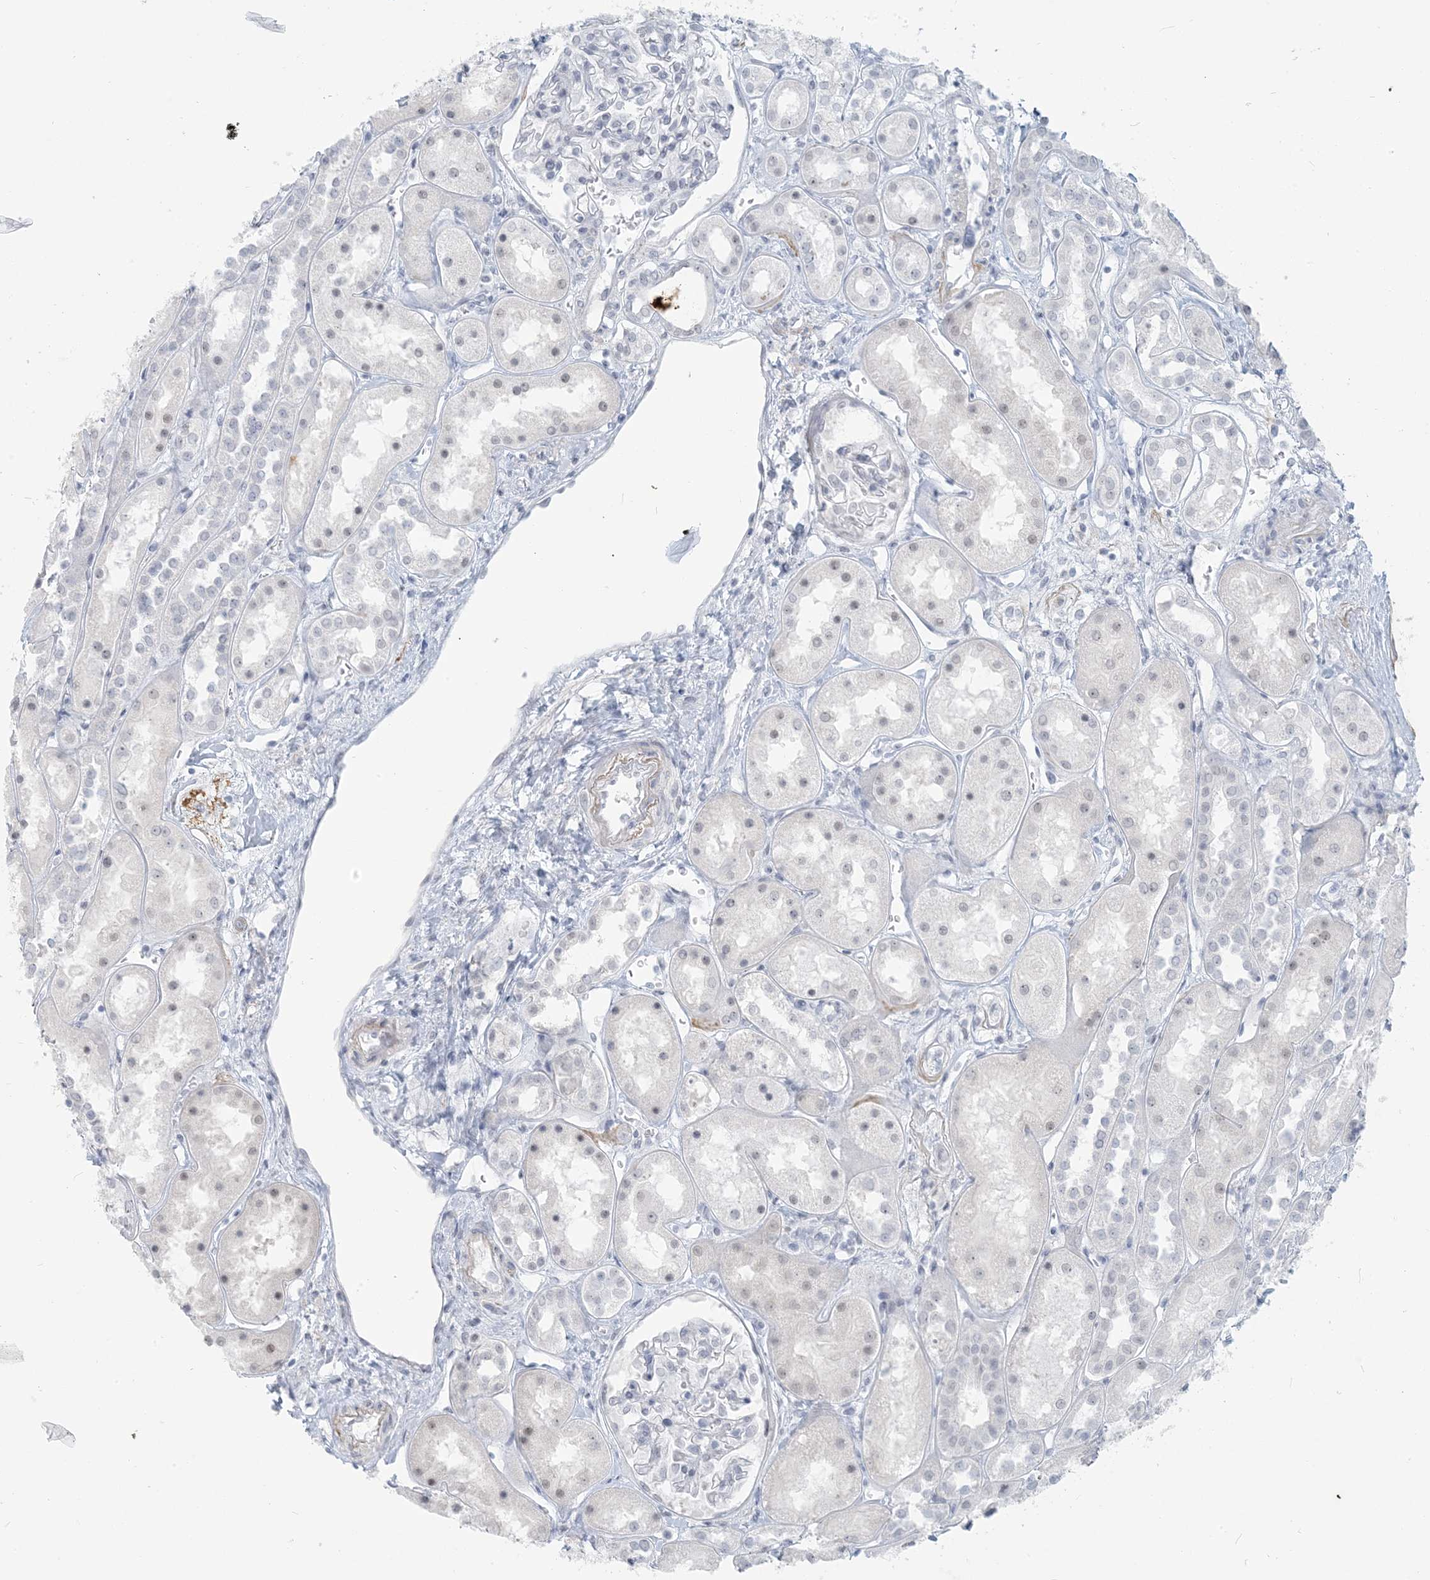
{"staining": {"intensity": "negative", "quantity": "none", "location": "none"}, "tissue": "kidney", "cell_type": "Cells in glomeruli", "image_type": "normal", "snomed": [{"axis": "morphology", "description": "Normal tissue, NOS"}, {"axis": "topography", "description": "Kidney"}], "caption": "Immunohistochemistry (IHC) histopathology image of normal kidney: kidney stained with DAB exhibits no significant protein expression in cells in glomeruli.", "gene": "SCML1", "patient": {"sex": "male", "age": 70}}